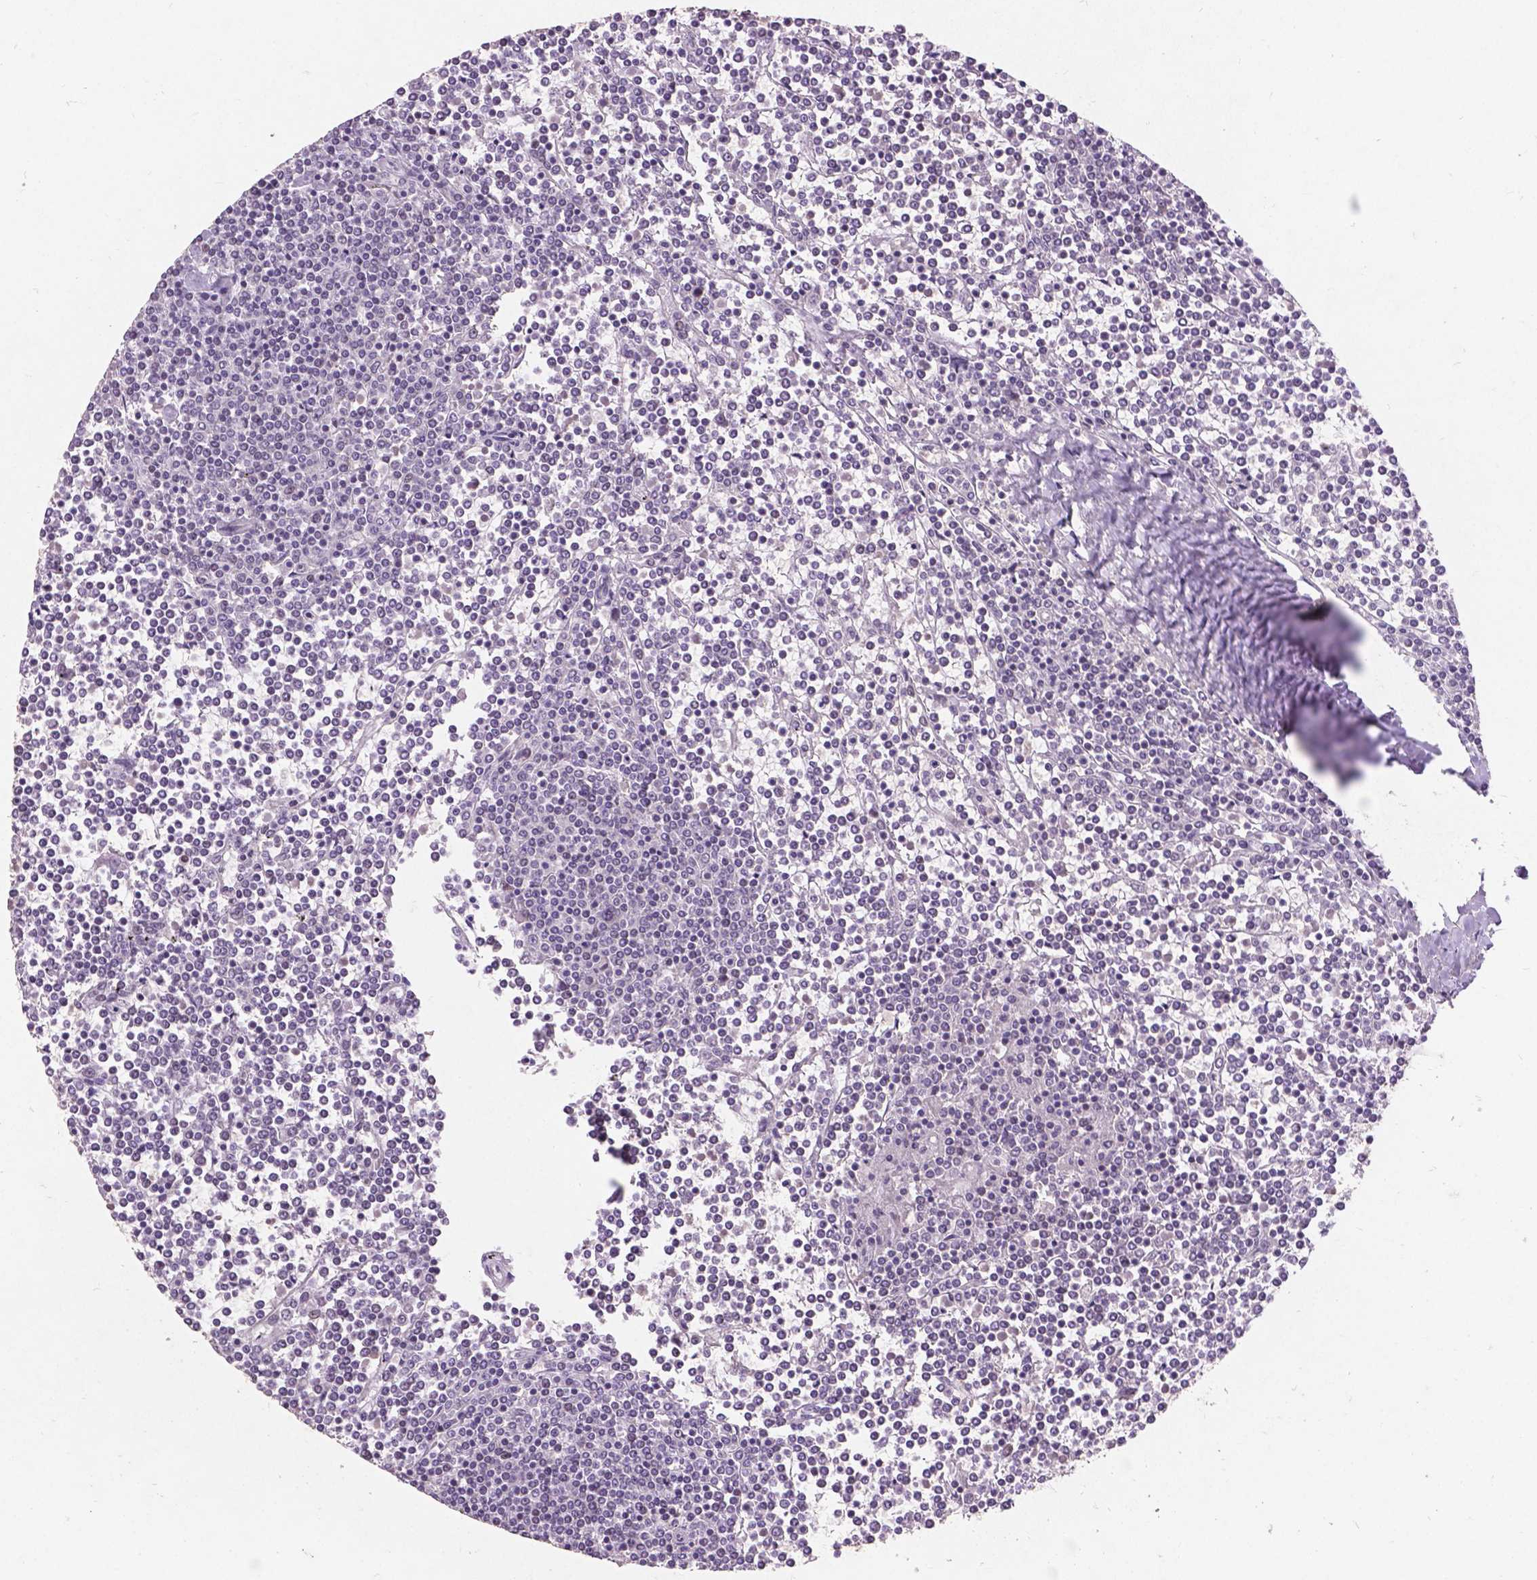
{"staining": {"intensity": "negative", "quantity": "none", "location": "none"}, "tissue": "lymphoma", "cell_type": "Tumor cells", "image_type": "cancer", "snomed": [{"axis": "morphology", "description": "Malignant lymphoma, non-Hodgkin's type, Low grade"}, {"axis": "topography", "description": "Spleen"}], "caption": "DAB (3,3'-diaminobenzidine) immunohistochemical staining of human lymphoma exhibits no significant positivity in tumor cells. (DAB immunohistochemistry visualized using brightfield microscopy, high magnification).", "gene": "COIL", "patient": {"sex": "female", "age": 19}}